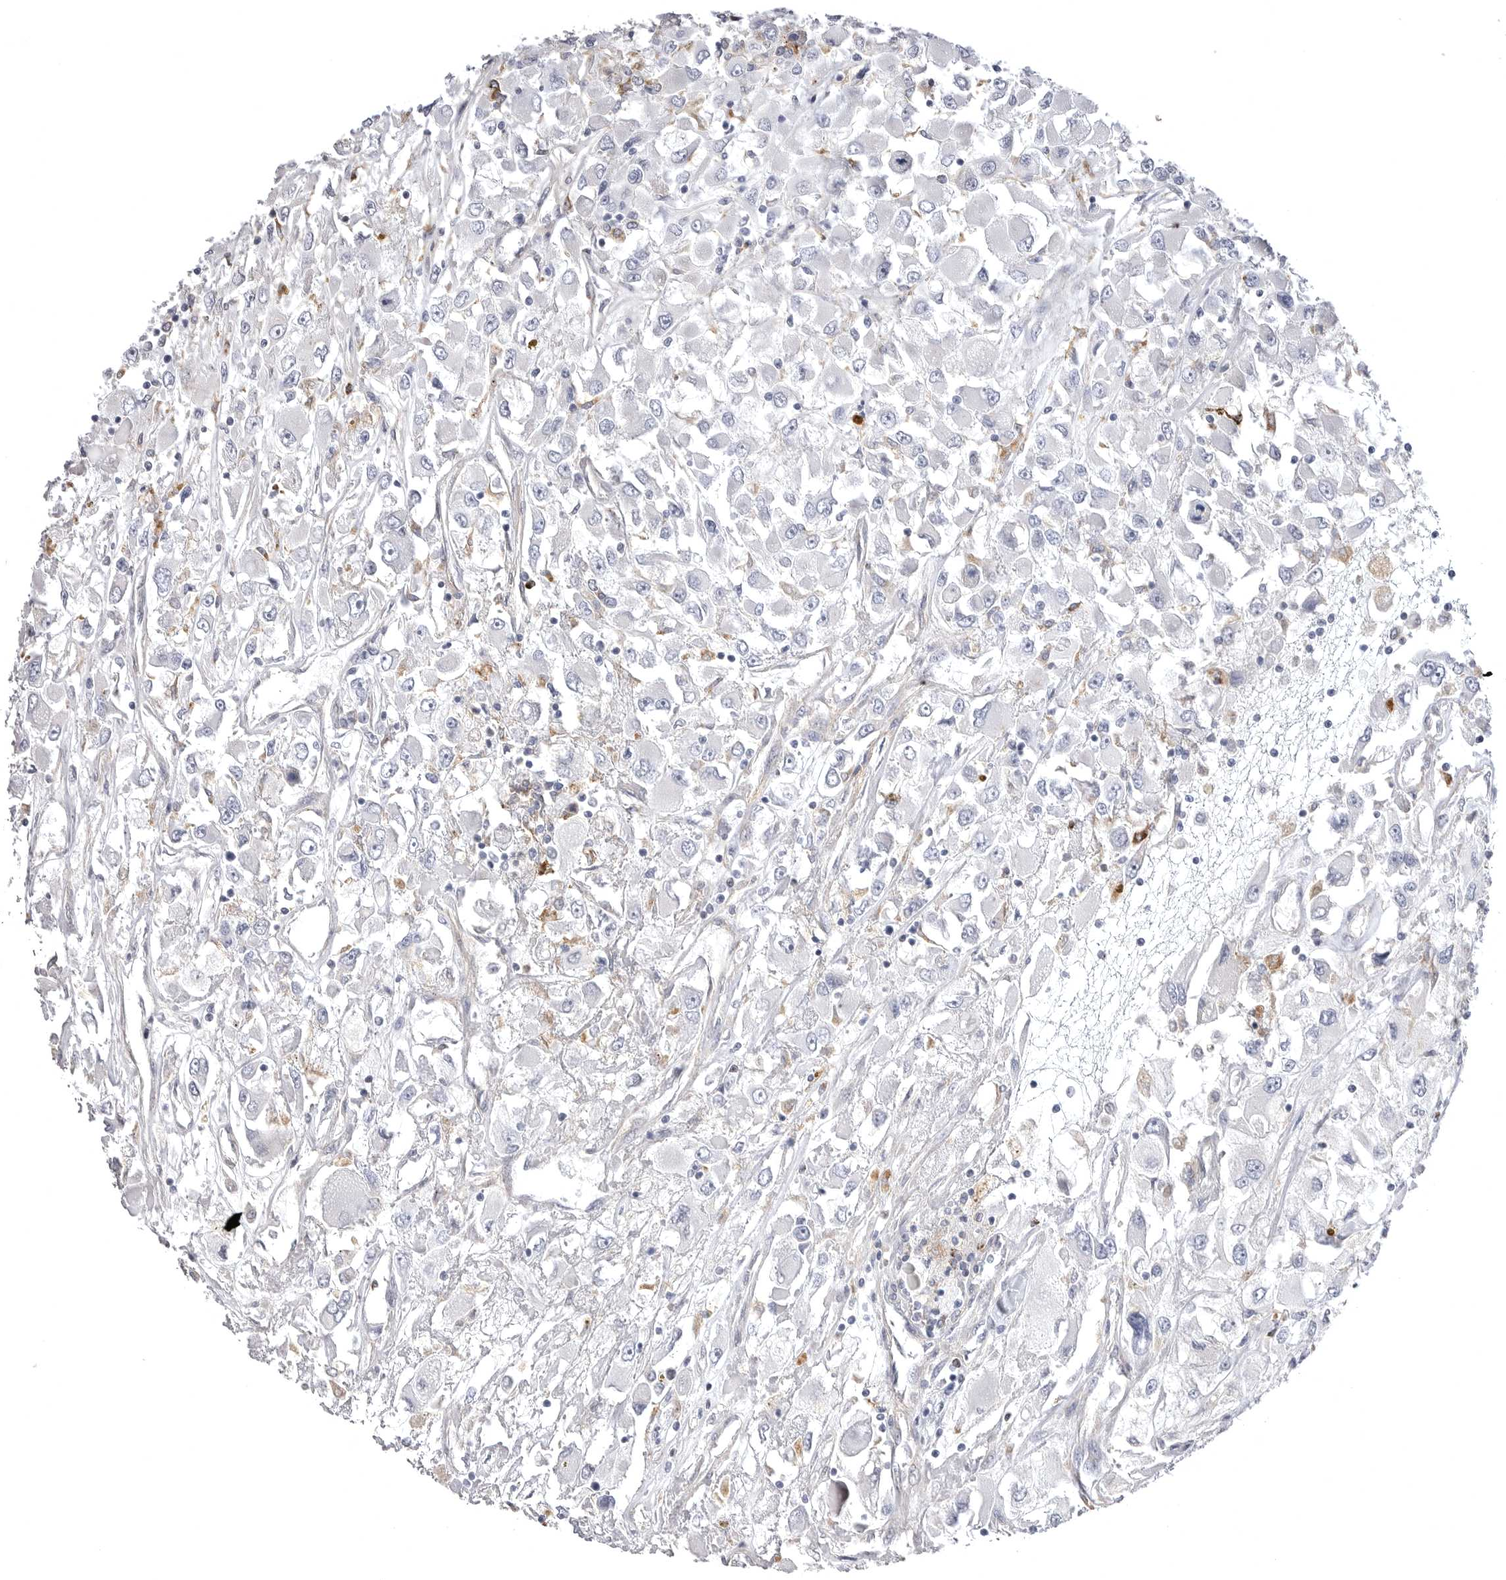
{"staining": {"intensity": "negative", "quantity": "none", "location": "none"}, "tissue": "renal cancer", "cell_type": "Tumor cells", "image_type": "cancer", "snomed": [{"axis": "morphology", "description": "Adenocarcinoma, NOS"}, {"axis": "topography", "description": "Kidney"}], "caption": "Tumor cells are negative for brown protein staining in renal adenocarcinoma. (DAB (3,3'-diaminobenzidine) IHC, high magnification).", "gene": "PSPN", "patient": {"sex": "female", "age": 52}}